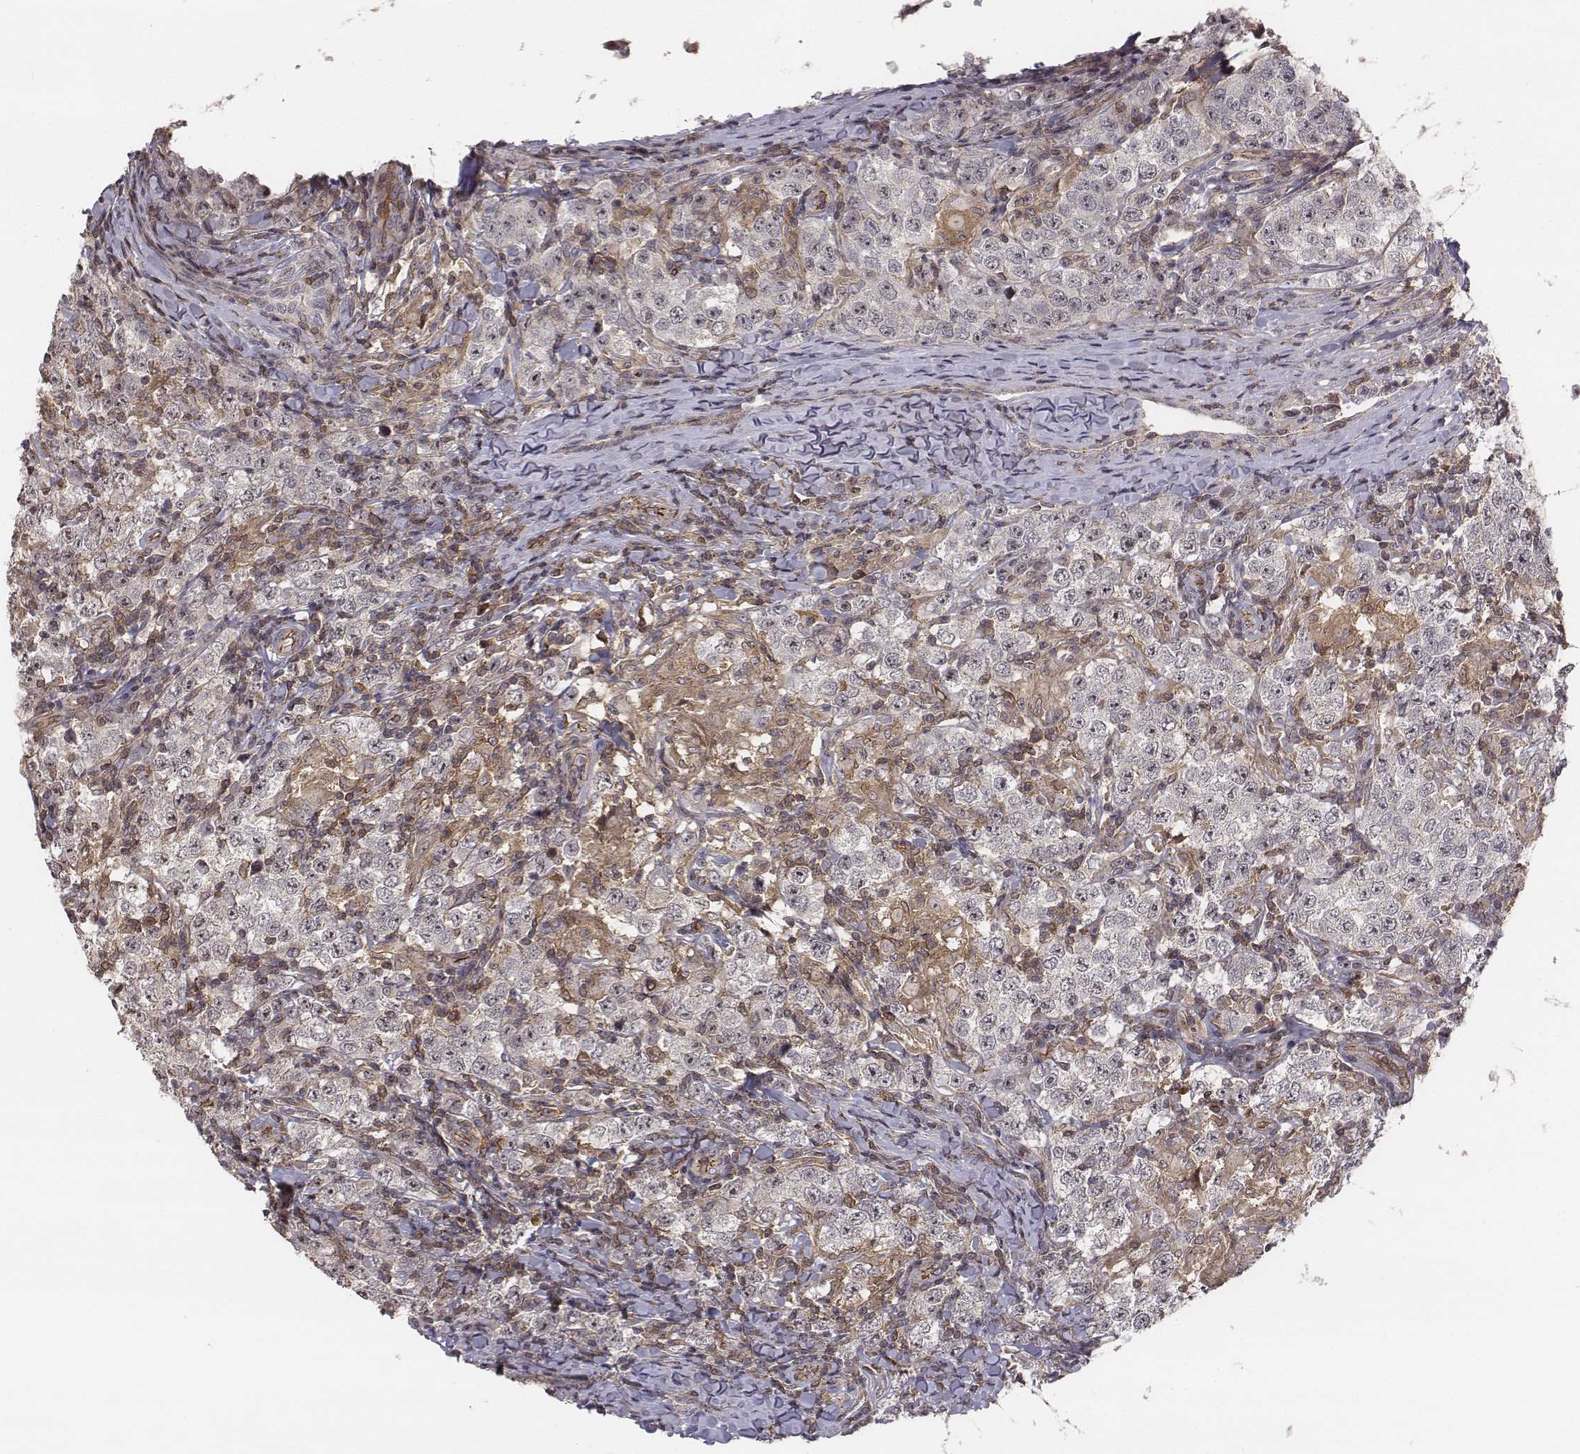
{"staining": {"intensity": "negative", "quantity": "none", "location": "none"}, "tissue": "testis cancer", "cell_type": "Tumor cells", "image_type": "cancer", "snomed": [{"axis": "morphology", "description": "Seminoma, NOS"}, {"axis": "morphology", "description": "Carcinoma, Embryonal, NOS"}, {"axis": "topography", "description": "Testis"}], "caption": "Tumor cells show no significant protein staining in testis embryonal carcinoma.", "gene": "PTPRG", "patient": {"sex": "male", "age": 41}}